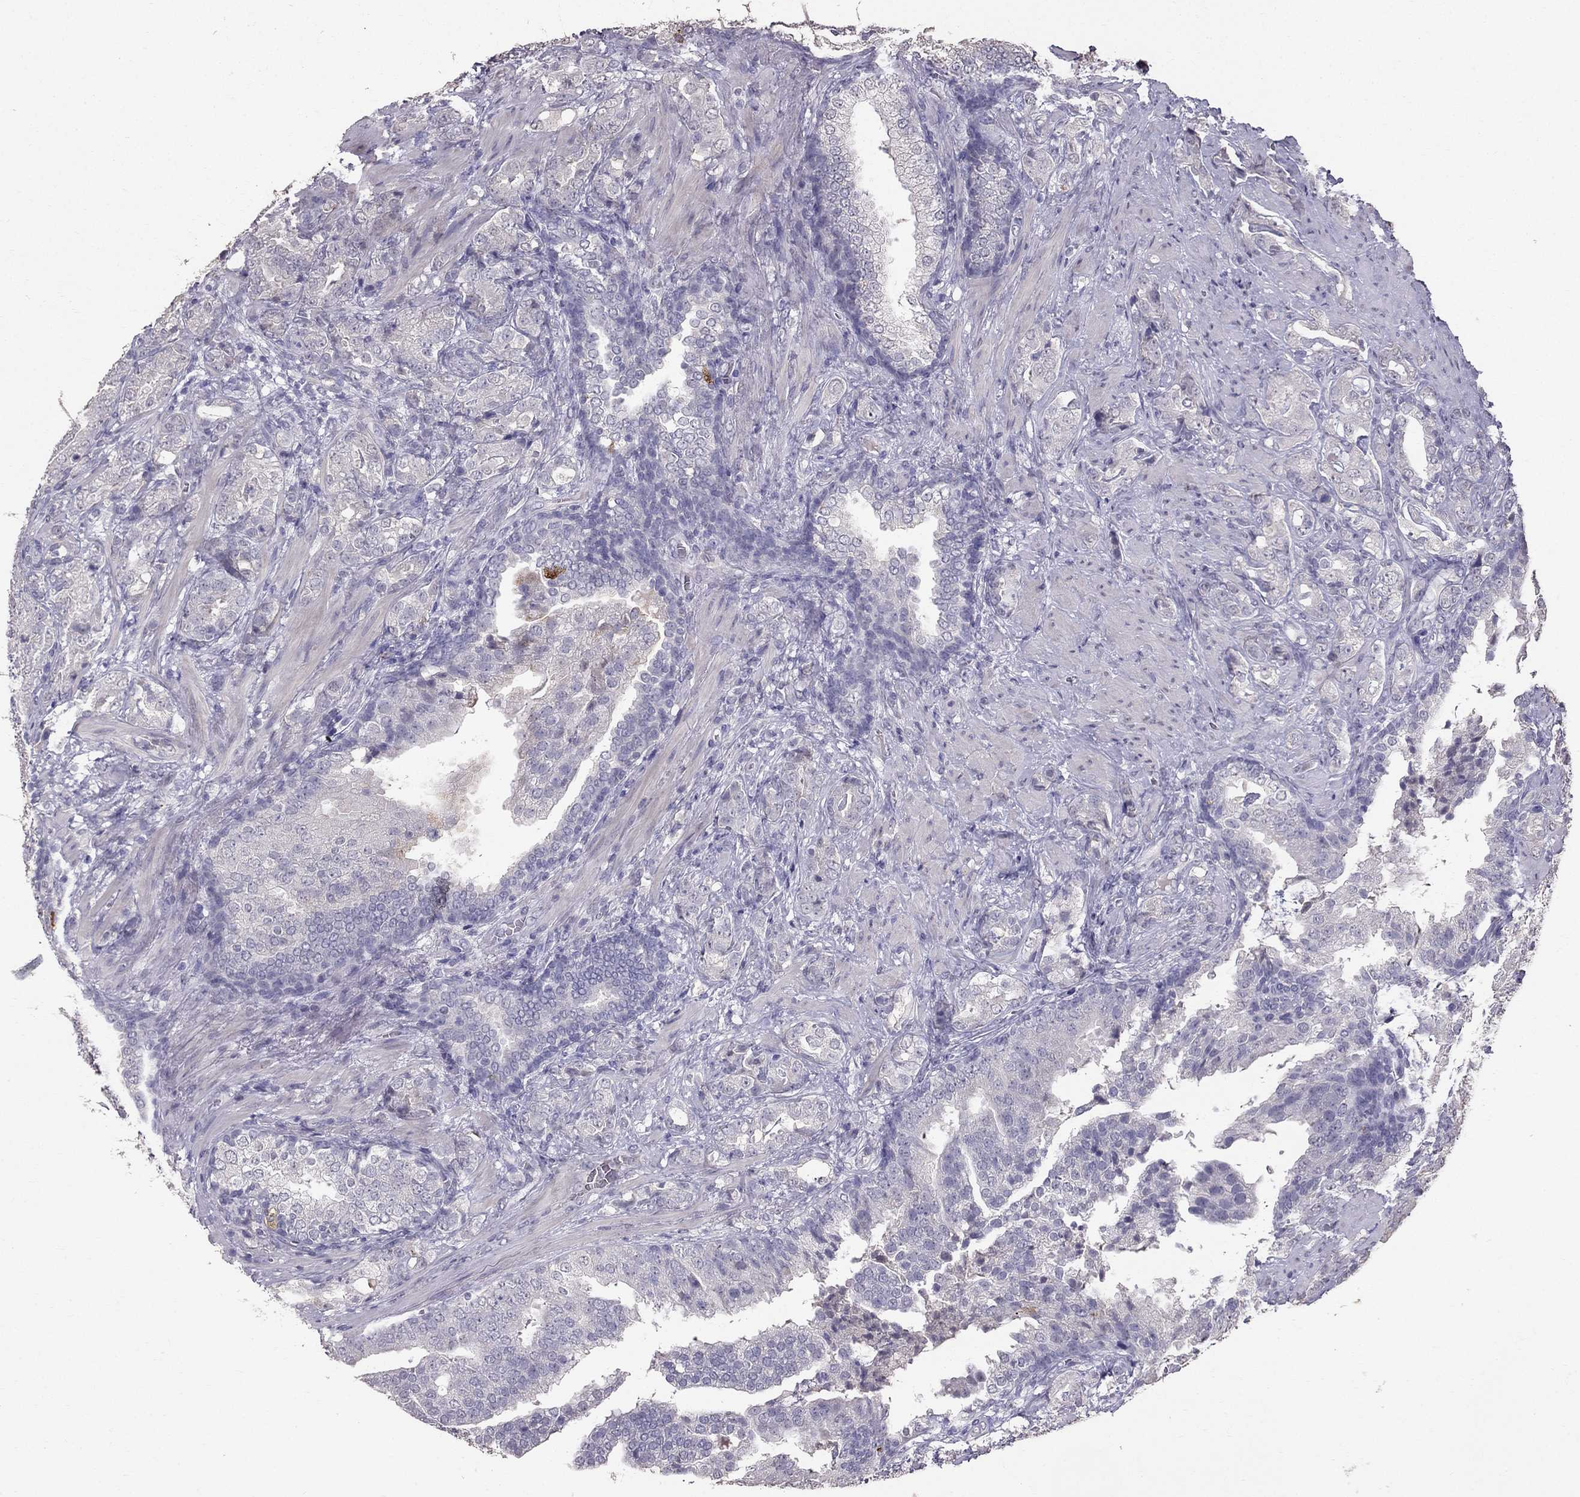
{"staining": {"intensity": "negative", "quantity": "none", "location": "none"}, "tissue": "prostate cancer", "cell_type": "Tumor cells", "image_type": "cancer", "snomed": [{"axis": "morphology", "description": "Adenocarcinoma, NOS"}, {"axis": "topography", "description": "Prostate"}], "caption": "Tumor cells show no significant staining in adenocarcinoma (prostate). (IHC, brightfield microscopy, high magnification).", "gene": "SCG5", "patient": {"sex": "male", "age": 57}}